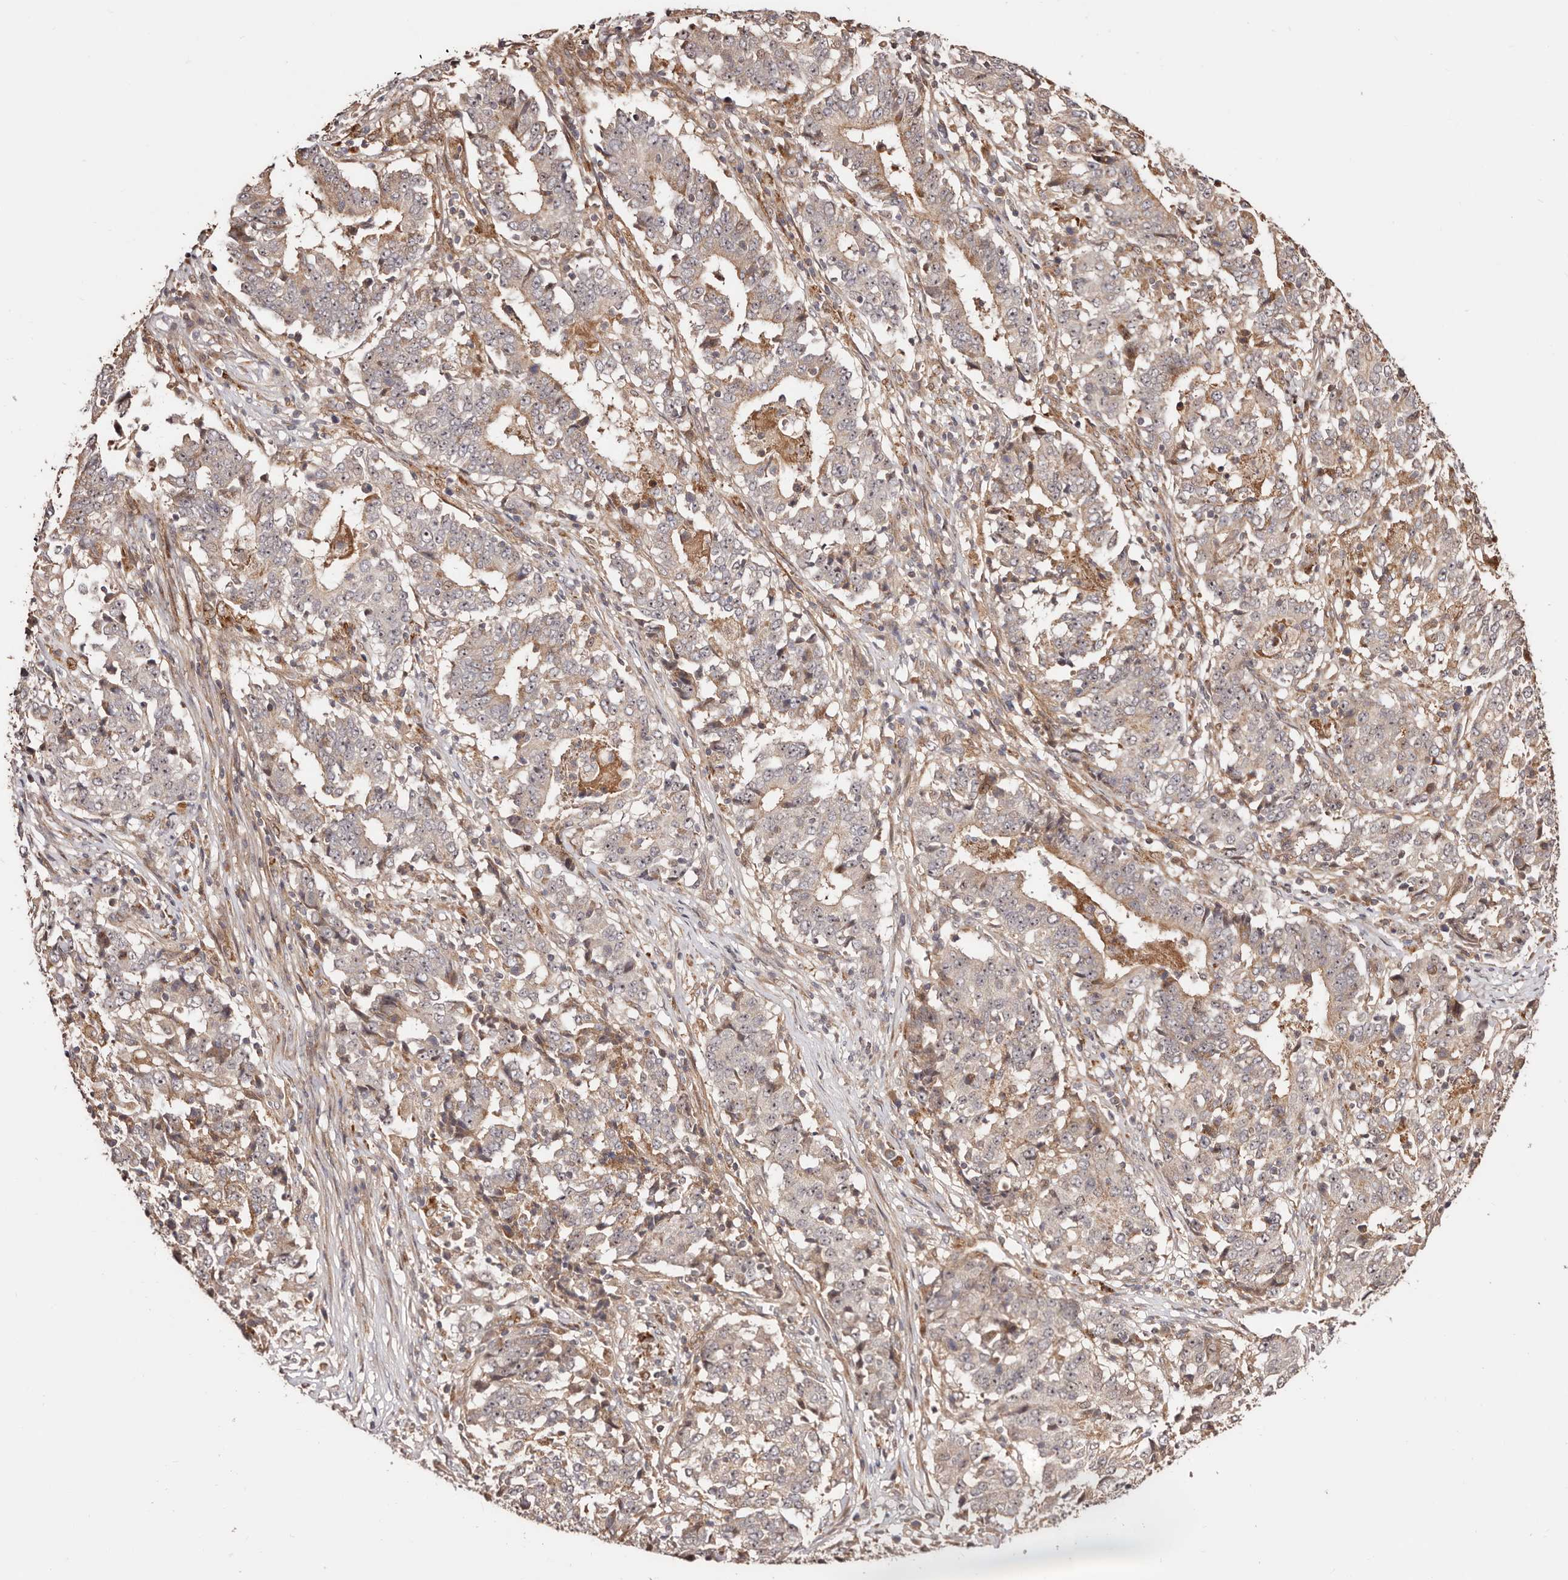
{"staining": {"intensity": "weak", "quantity": "25%-75%", "location": "cytoplasmic/membranous,nuclear"}, "tissue": "stomach cancer", "cell_type": "Tumor cells", "image_type": "cancer", "snomed": [{"axis": "morphology", "description": "Adenocarcinoma, NOS"}, {"axis": "topography", "description": "Stomach"}], "caption": "IHC image of stomach cancer (adenocarcinoma) stained for a protein (brown), which shows low levels of weak cytoplasmic/membranous and nuclear staining in approximately 25%-75% of tumor cells.", "gene": "PTPN22", "patient": {"sex": "male", "age": 59}}